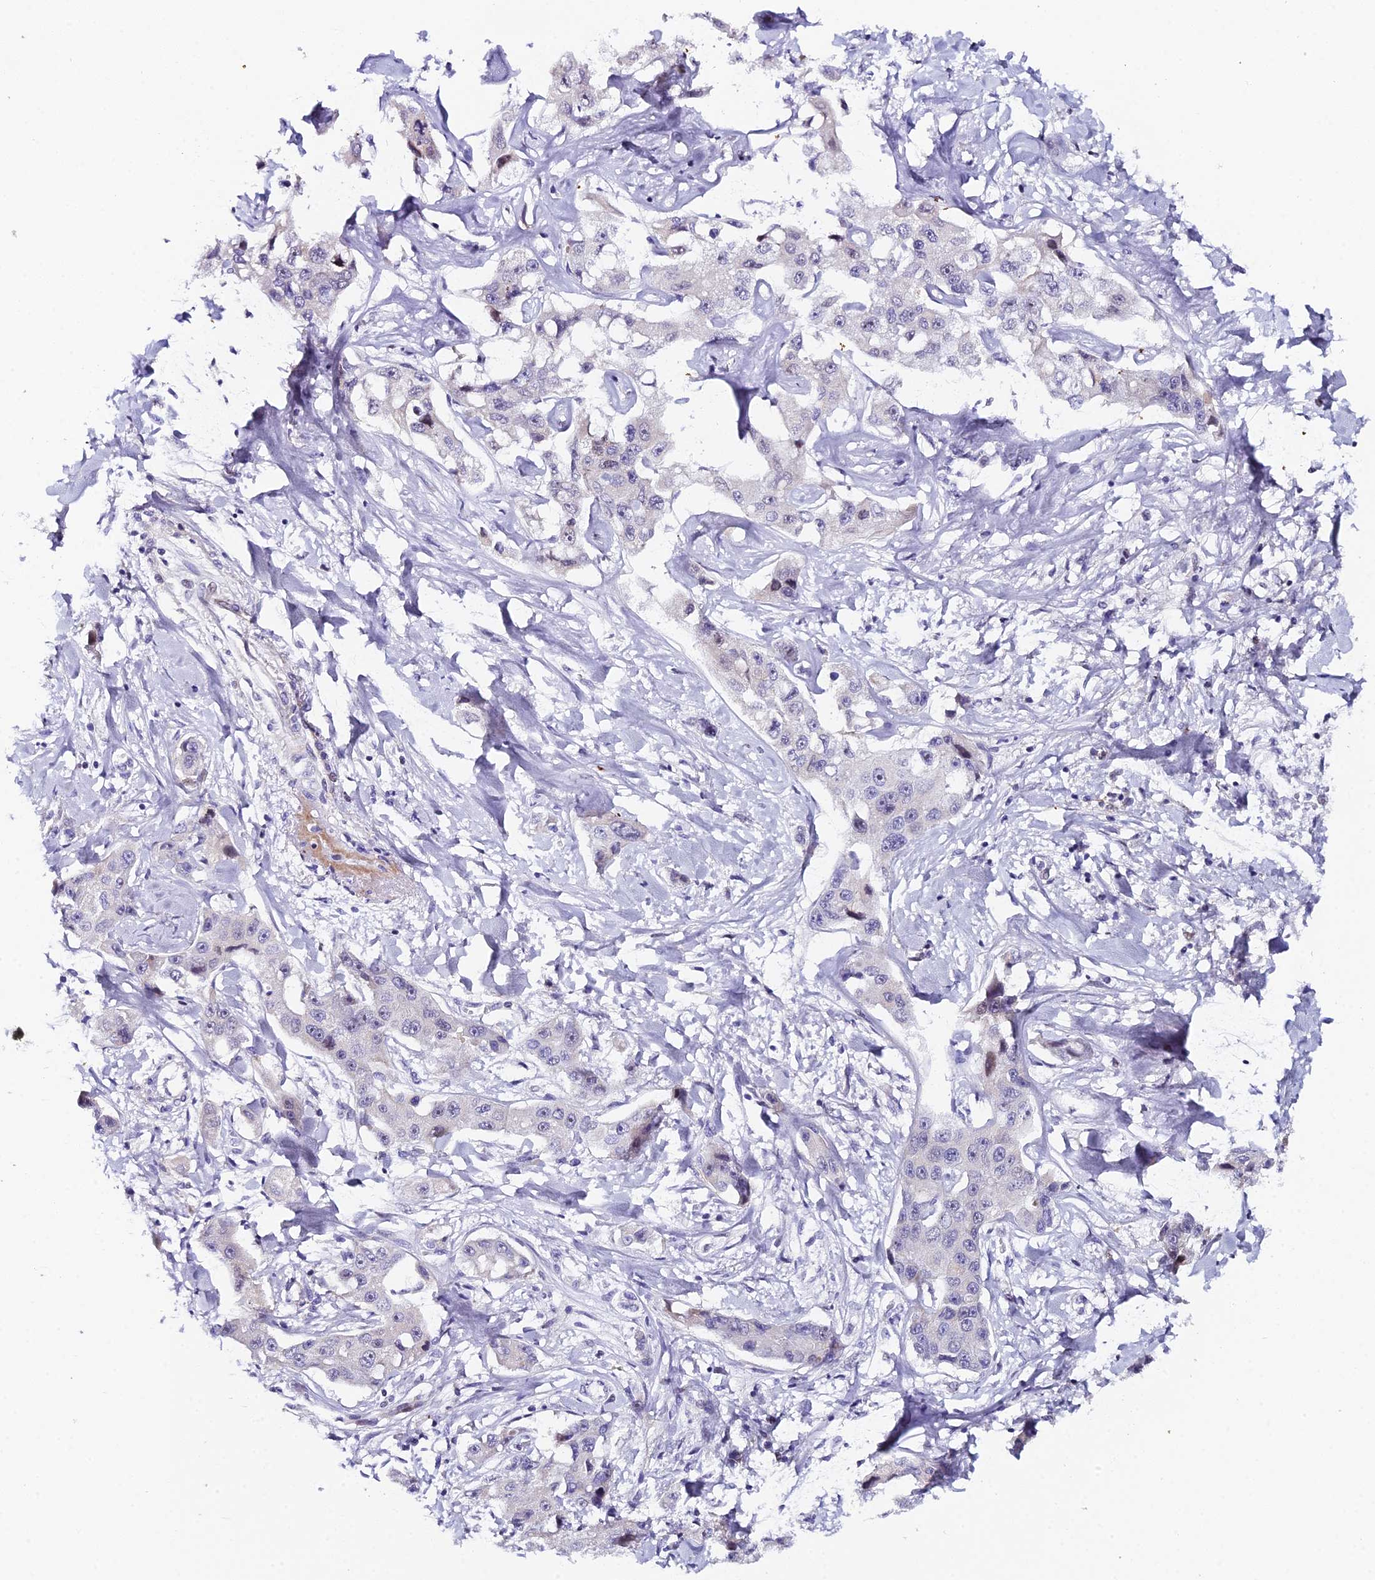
{"staining": {"intensity": "negative", "quantity": "none", "location": "none"}, "tissue": "liver cancer", "cell_type": "Tumor cells", "image_type": "cancer", "snomed": [{"axis": "morphology", "description": "Cholangiocarcinoma"}, {"axis": "topography", "description": "Liver"}], "caption": "Human cholangiocarcinoma (liver) stained for a protein using immunohistochemistry demonstrates no positivity in tumor cells.", "gene": "XKR9", "patient": {"sex": "male", "age": 59}}